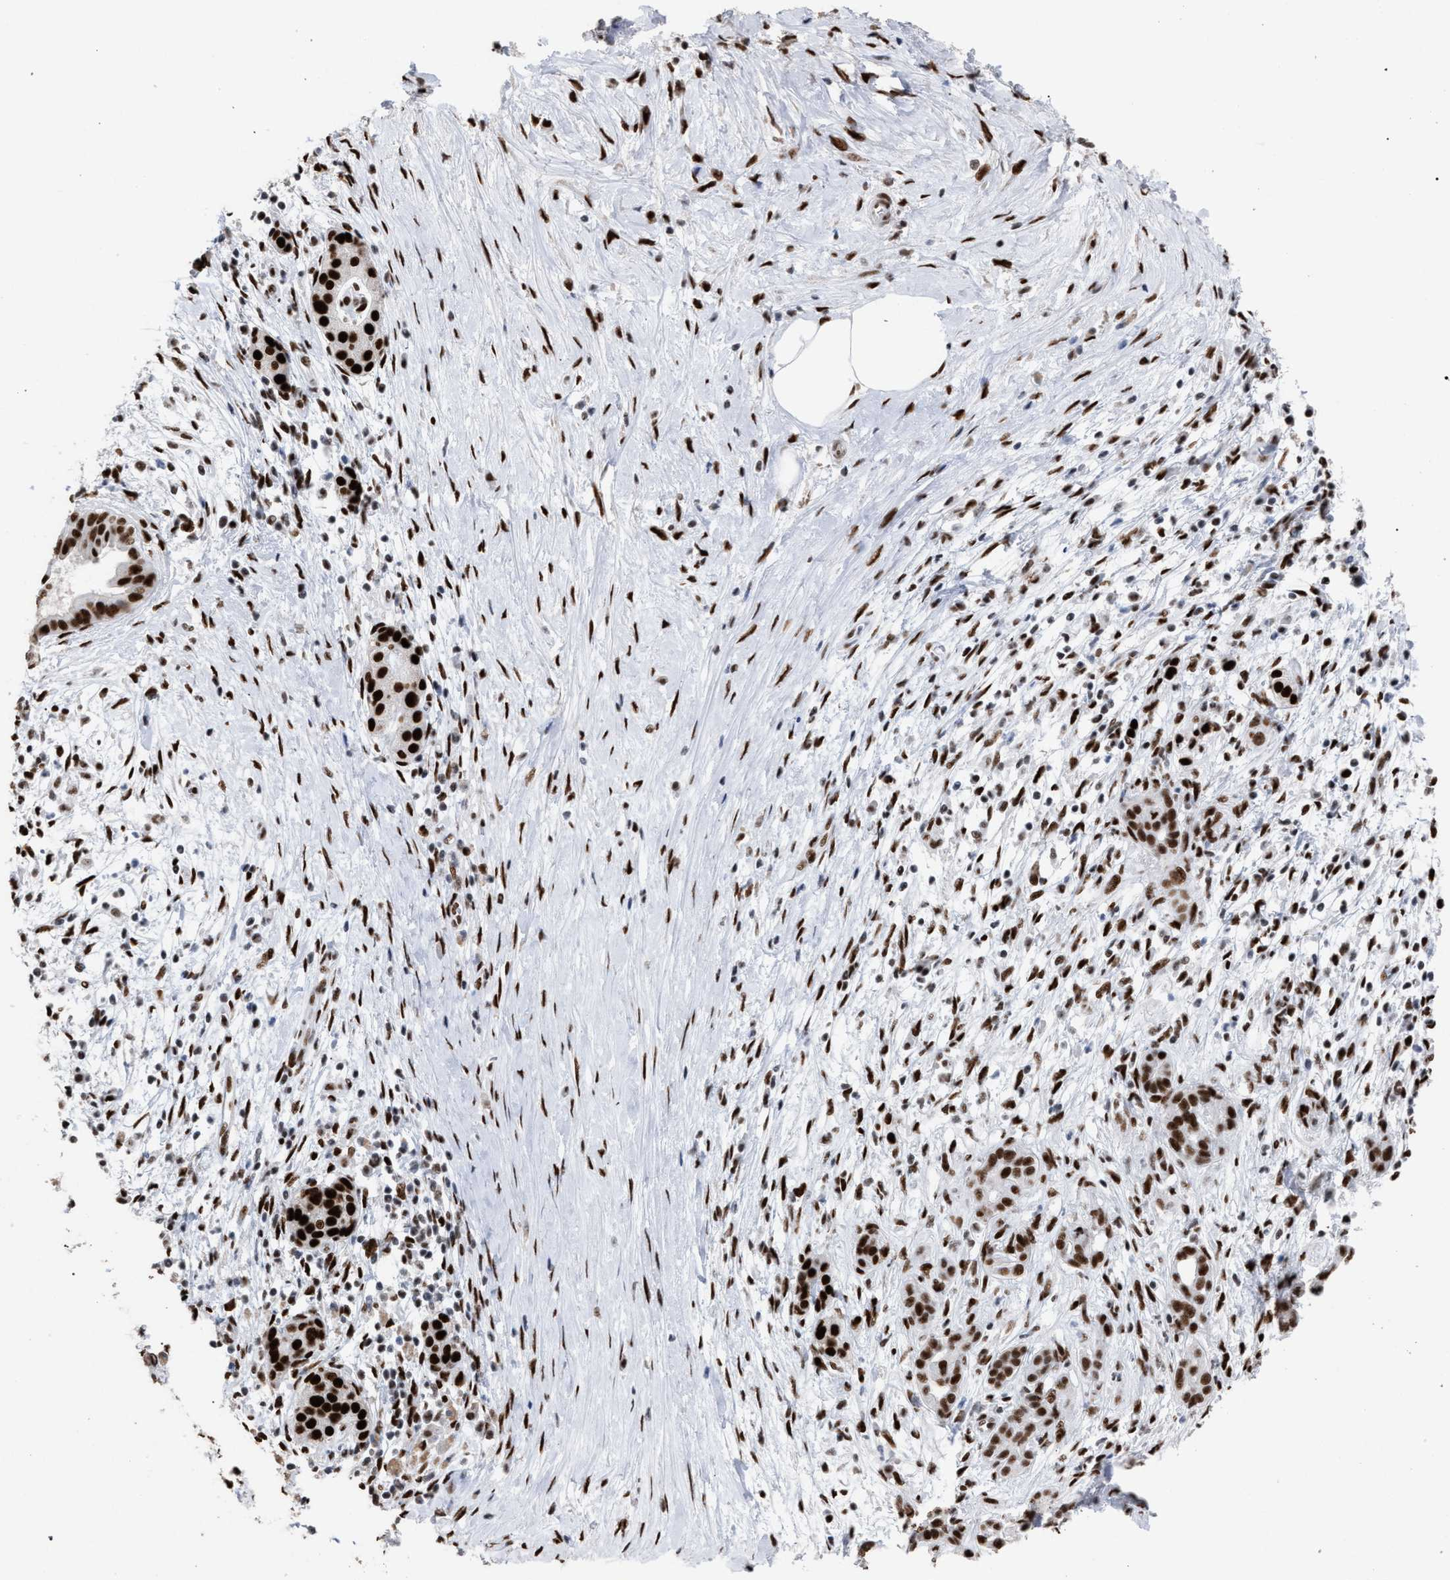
{"staining": {"intensity": "strong", "quantity": ">75%", "location": "nuclear"}, "tissue": "pancreatic cancer", "cell_type": "Tumor cells", "image_type": "cancer", "snomed": [{"axis": "morphology", "description": "Adenocarcinoma, NOS"}, {"axis": "topography", "description": "Pancreas"}], "caption": "About >75% of tumor cells in human pancreatic adenocarcinoma demonstrate strong nuclear protein staining as visualized by brown immunohistochemical staining.", "gene": "TP53BP1", "patient": {"sex": "male", "age": 58}}